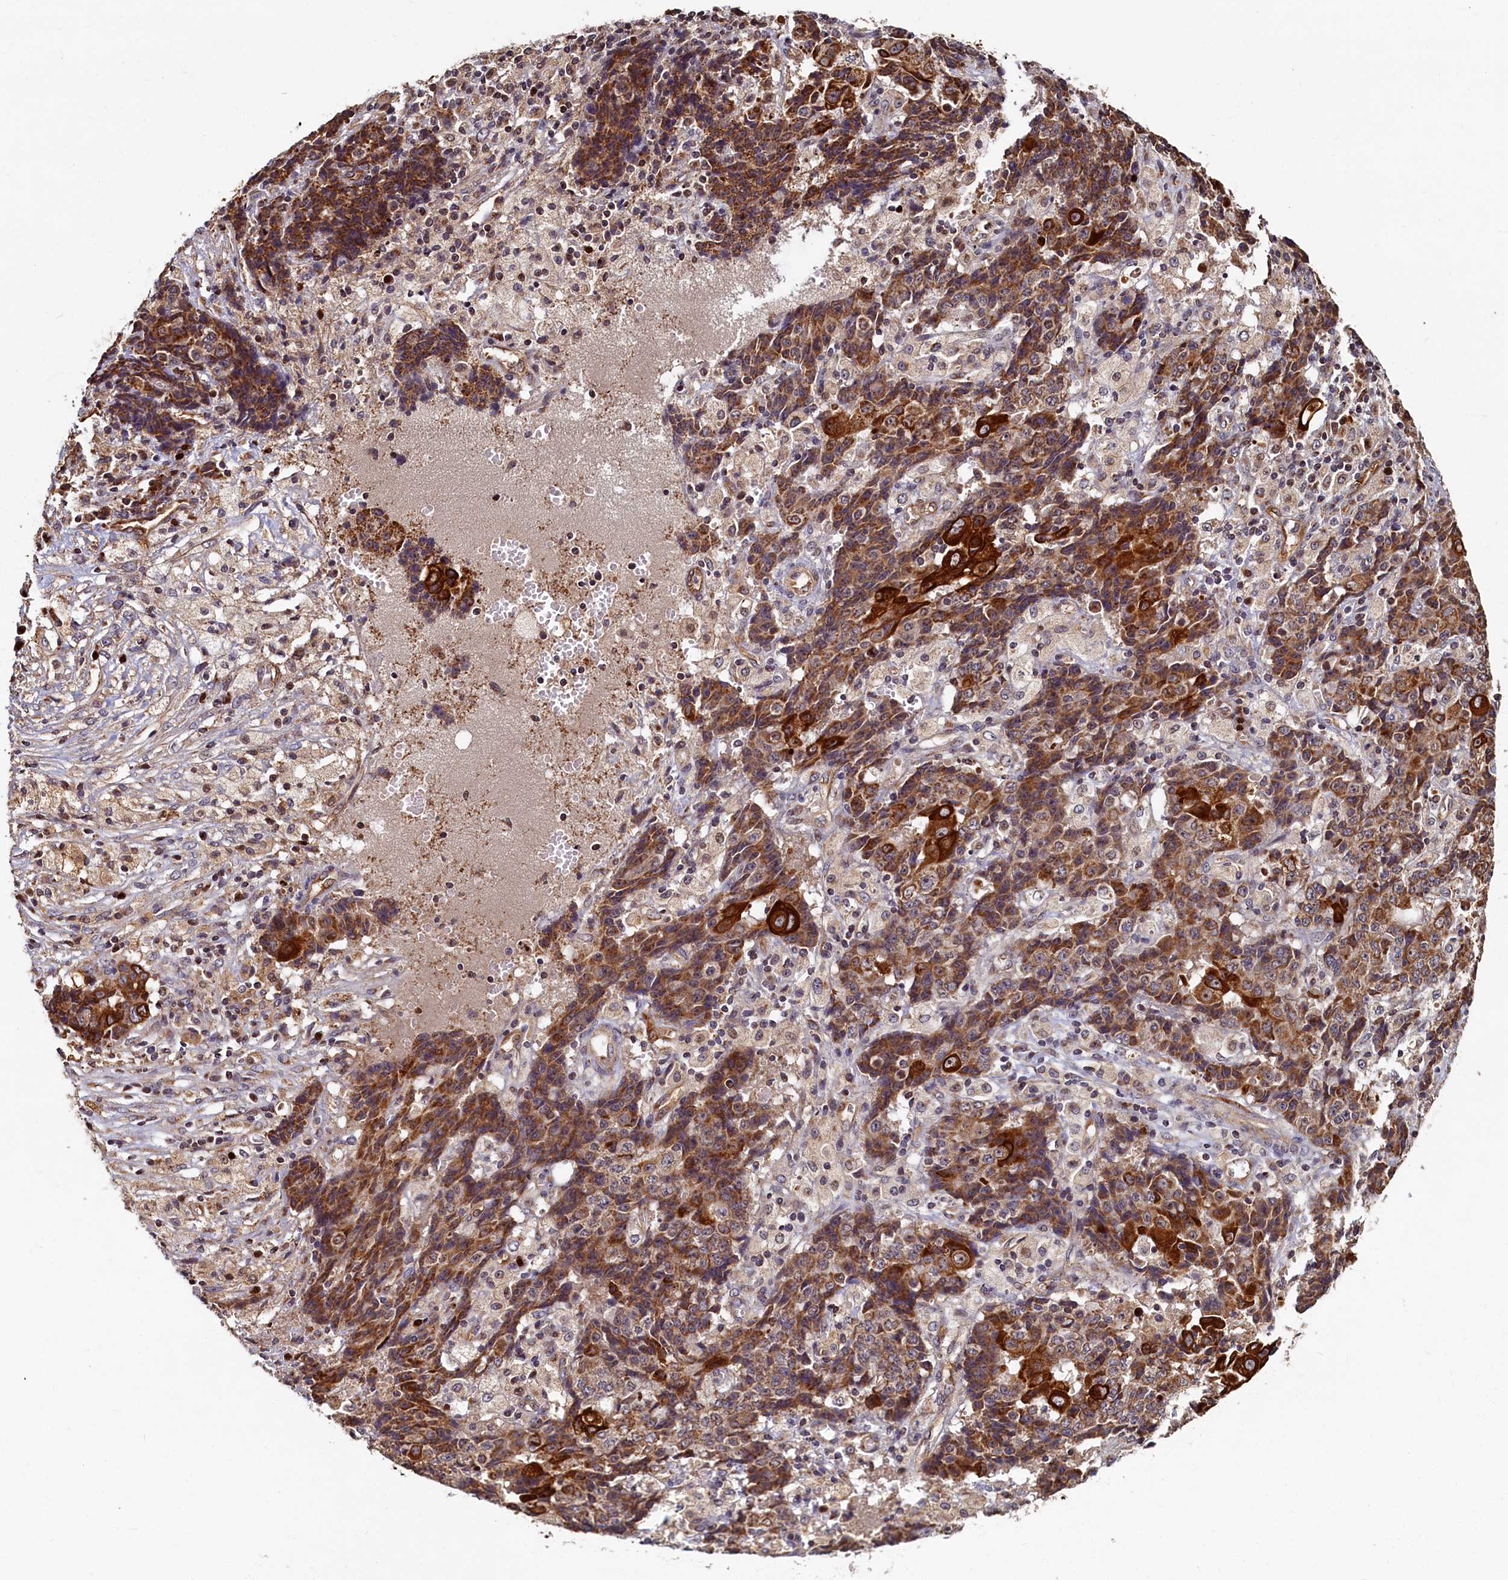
{"staining": {"intensity": "moderate", "quantity": ">75%", "location": "cytoplasmic/membranous"}, "tissue": "ovarian cancer", "cell_type": "Tumor cells", "image_type": "cancer", "snomed": [{"axis": "morphology", "description": "Carcinoma, endometroid"}, {"axis": "topography", "description": "Ovary"}], "caption": "This micrograph shows IHC staining of ovarian endometroid carcinoma, with medium moderate cytoplasmic/membranous staining in about >75% of tumor cells.", "gene": "NCKAP5L", "patient": {"sex": "female", "age": 42}}